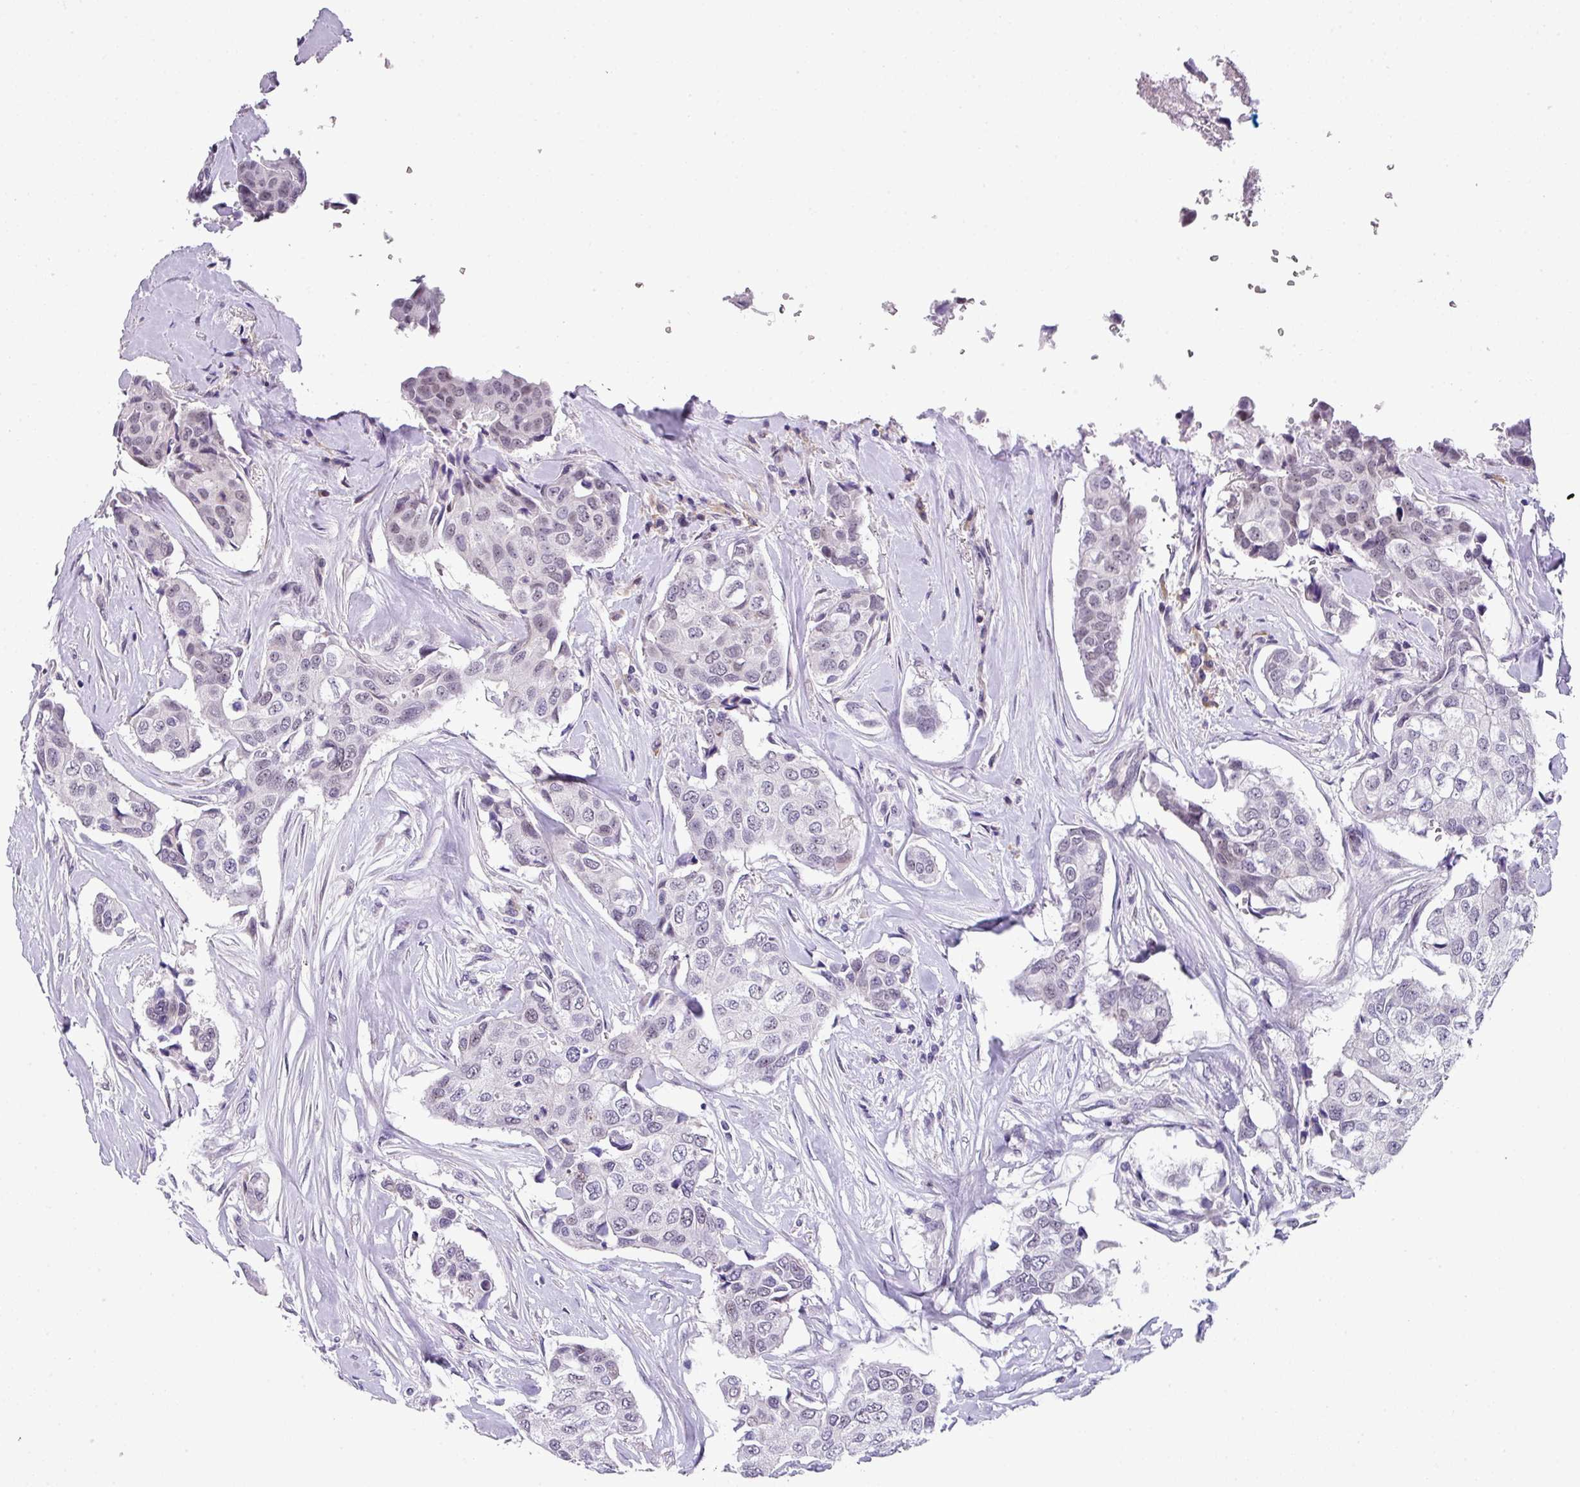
{"staining": {"intensity": "negative", "quantity": "none", "location": "none"}, "tissue": "breast cancer", "cell_type": "Tumor cells", "image_type": "cancer", "snomed": [{"axis": "morphology", "description": "Duct carcinoma"}, {"axis": "topography", "description": "Breast"}], "caption": "Human infiltrating ductal carcinoma (breast) stained for a protein using IHC displays no staining in tumor cells.", "gene": "ZFP3", "patient": {"sex": "female", "age": 80}}